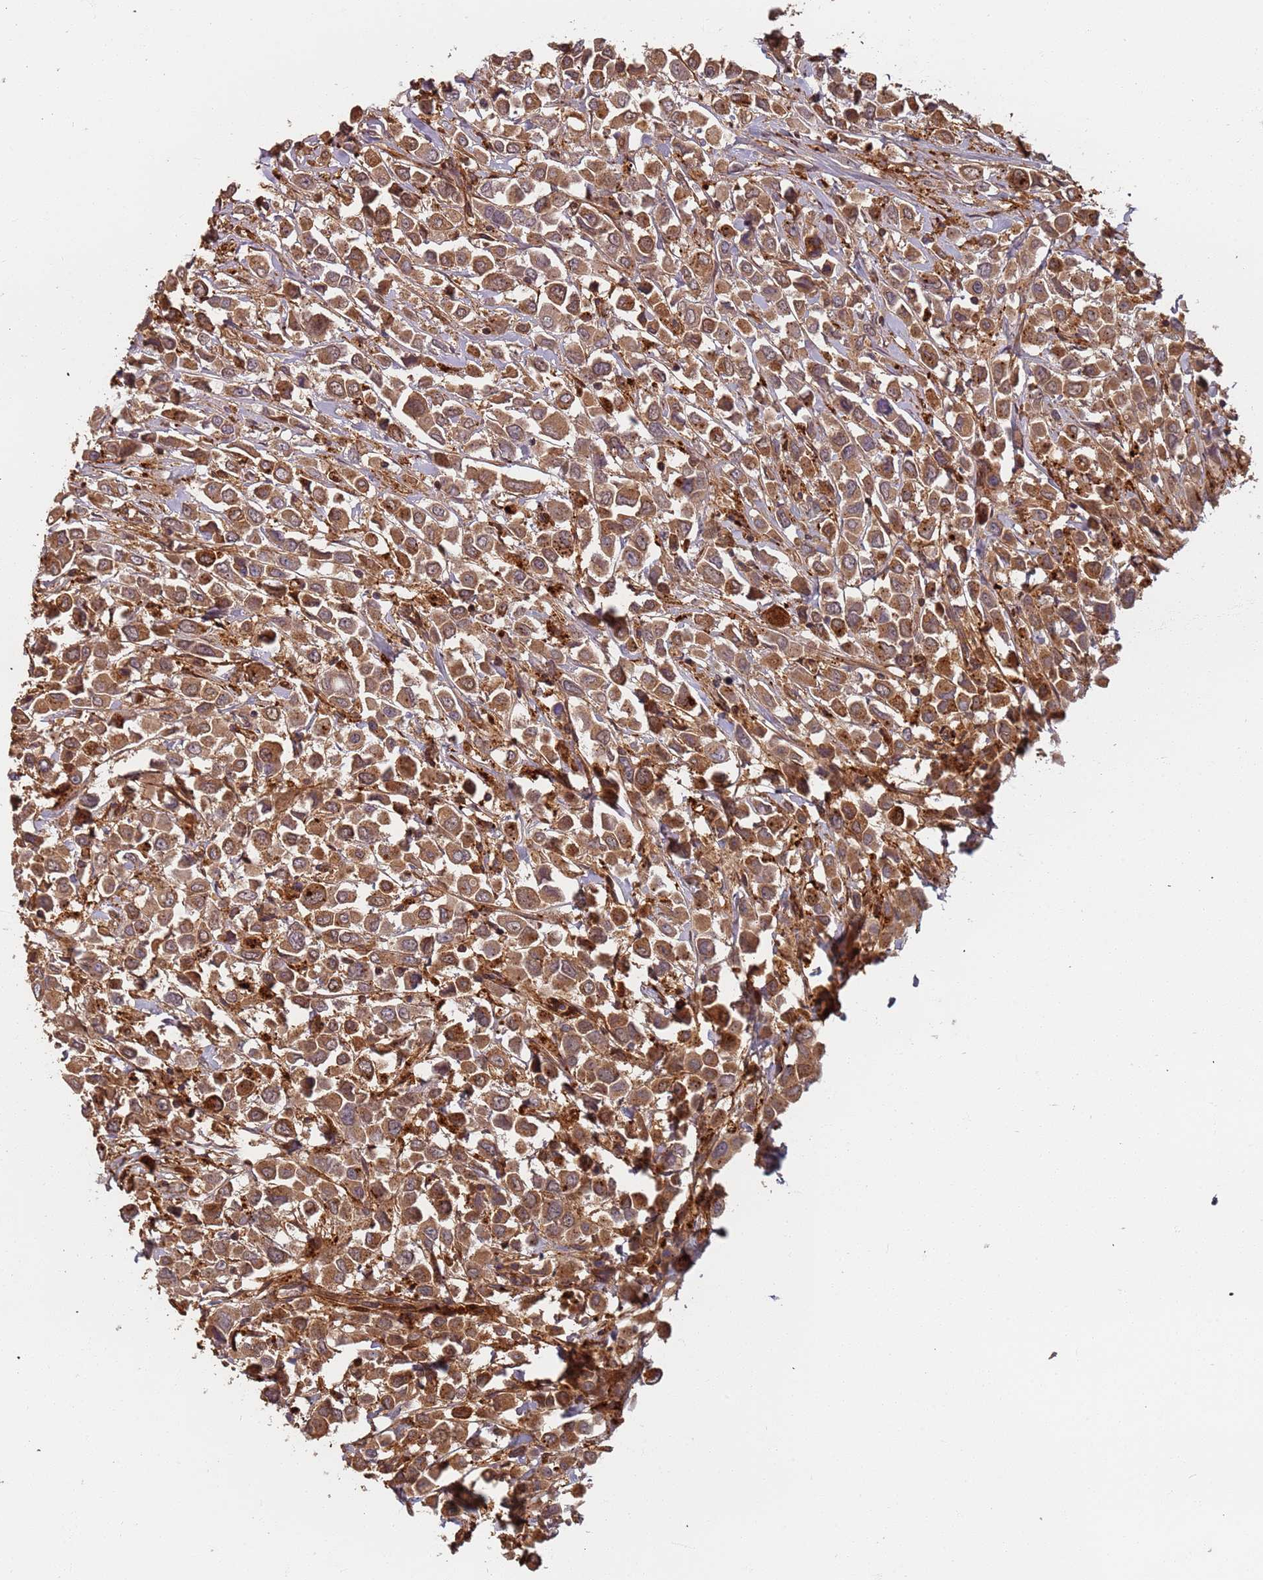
{"staining": {"intensity": "moderate", "quantity": ">75%", "location": "cytoplasmic/membranous"}, "tissue": "breast cancer", "cell_type": "Tumor cells", "image_type": "cancer", "snomed": [{"axis": "morphology", "description": "Duct carcinoma"}, {"axis": "topography", "description": "Breast"}], "caption": "Breast cancer stained with DAB IHC displays medium levels of moderate cytoplasmic/membranous positivity in approximately >75% of tumor cells. Nuclei are stained in blue.", "gene": "SDCCAG8", "patient": {"sex": "female", "age": 61}}